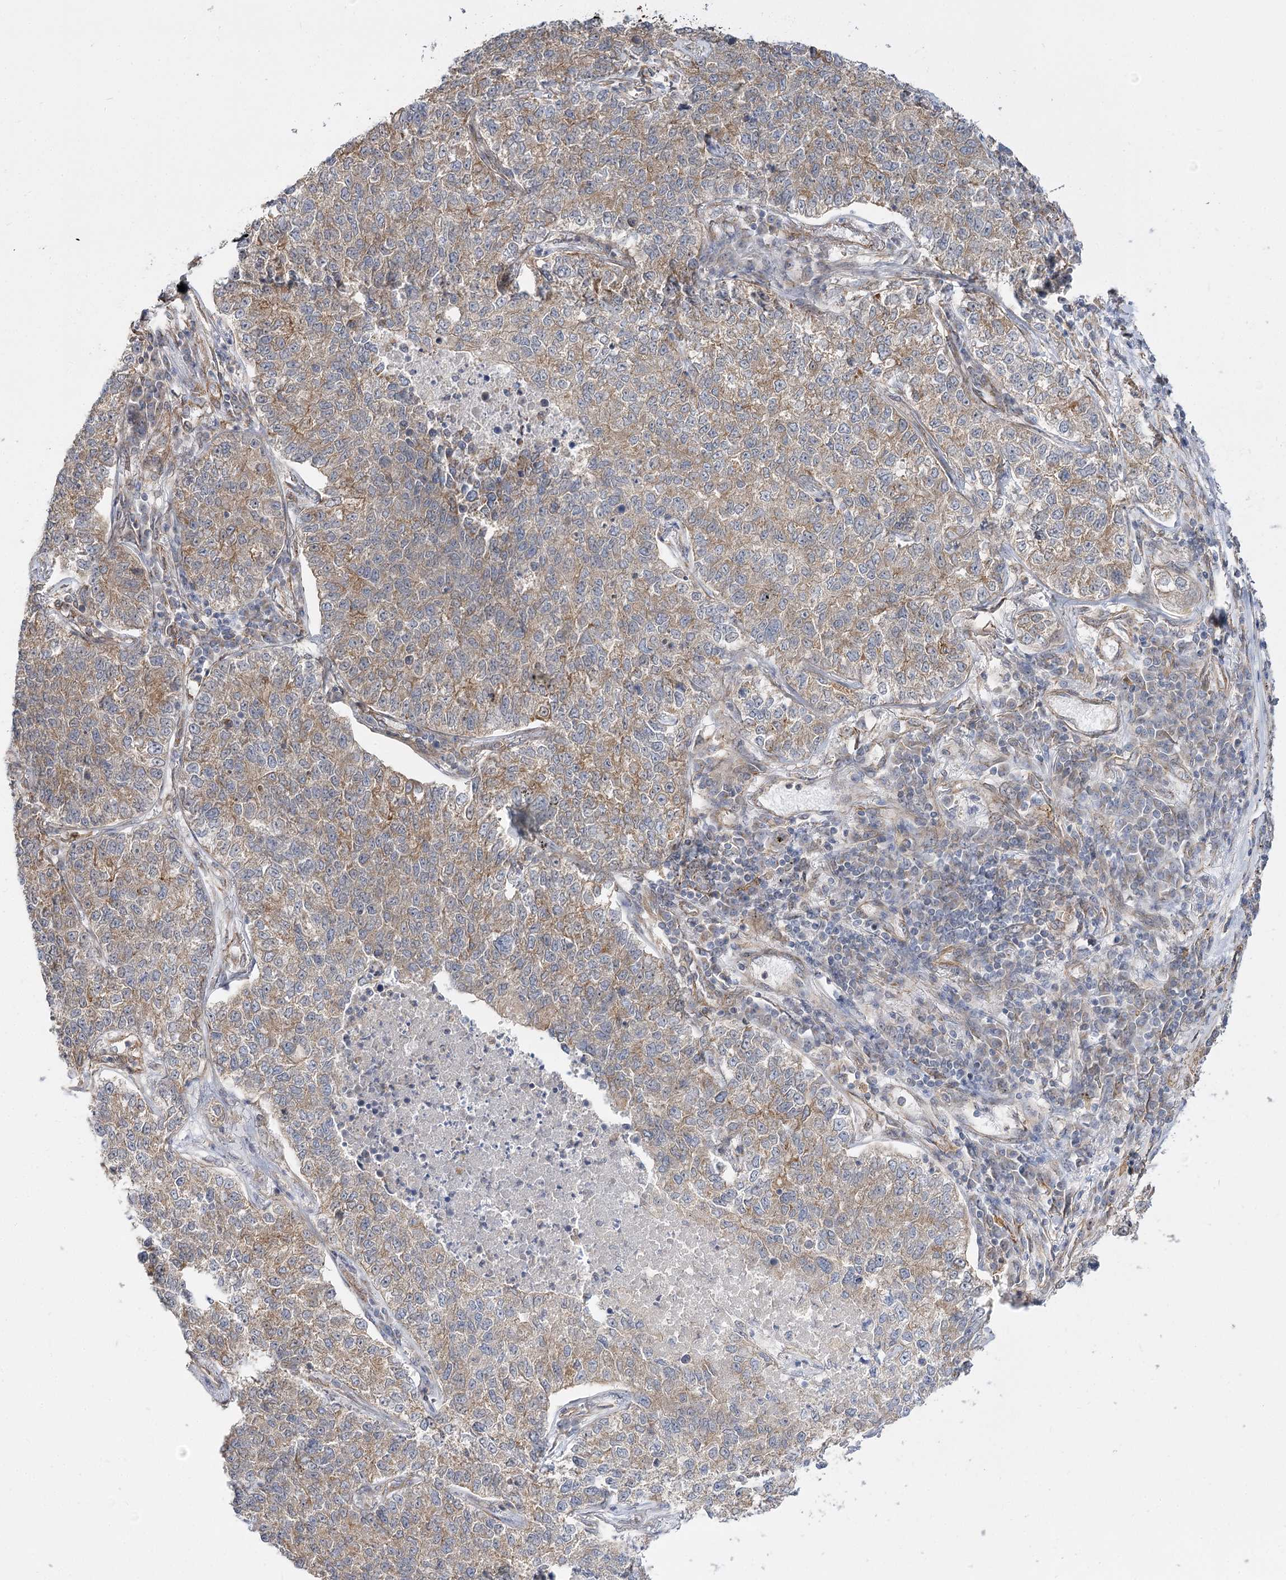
{"staining": {"intensity": "weak", "quantity": ">75%", "location": "cytoplasmic/membranous"}, "tissue": "lung cancer", "cell_type": "Tumor cells", "image_type": "cancer", "snomed": [{"axis": "morphology", "description": "Adenocarcinoma, NOS"}, {"axis": "topography", "description": "Lung"}], "caption": "Human lung cancer stained for a protein (brown) exhibits weak cytoplasmic/membranous positive positivity in approximately >75% of tumor cells.", "gene": "SH3BP5L", "patient": {"sex": "male", "age": 49}}